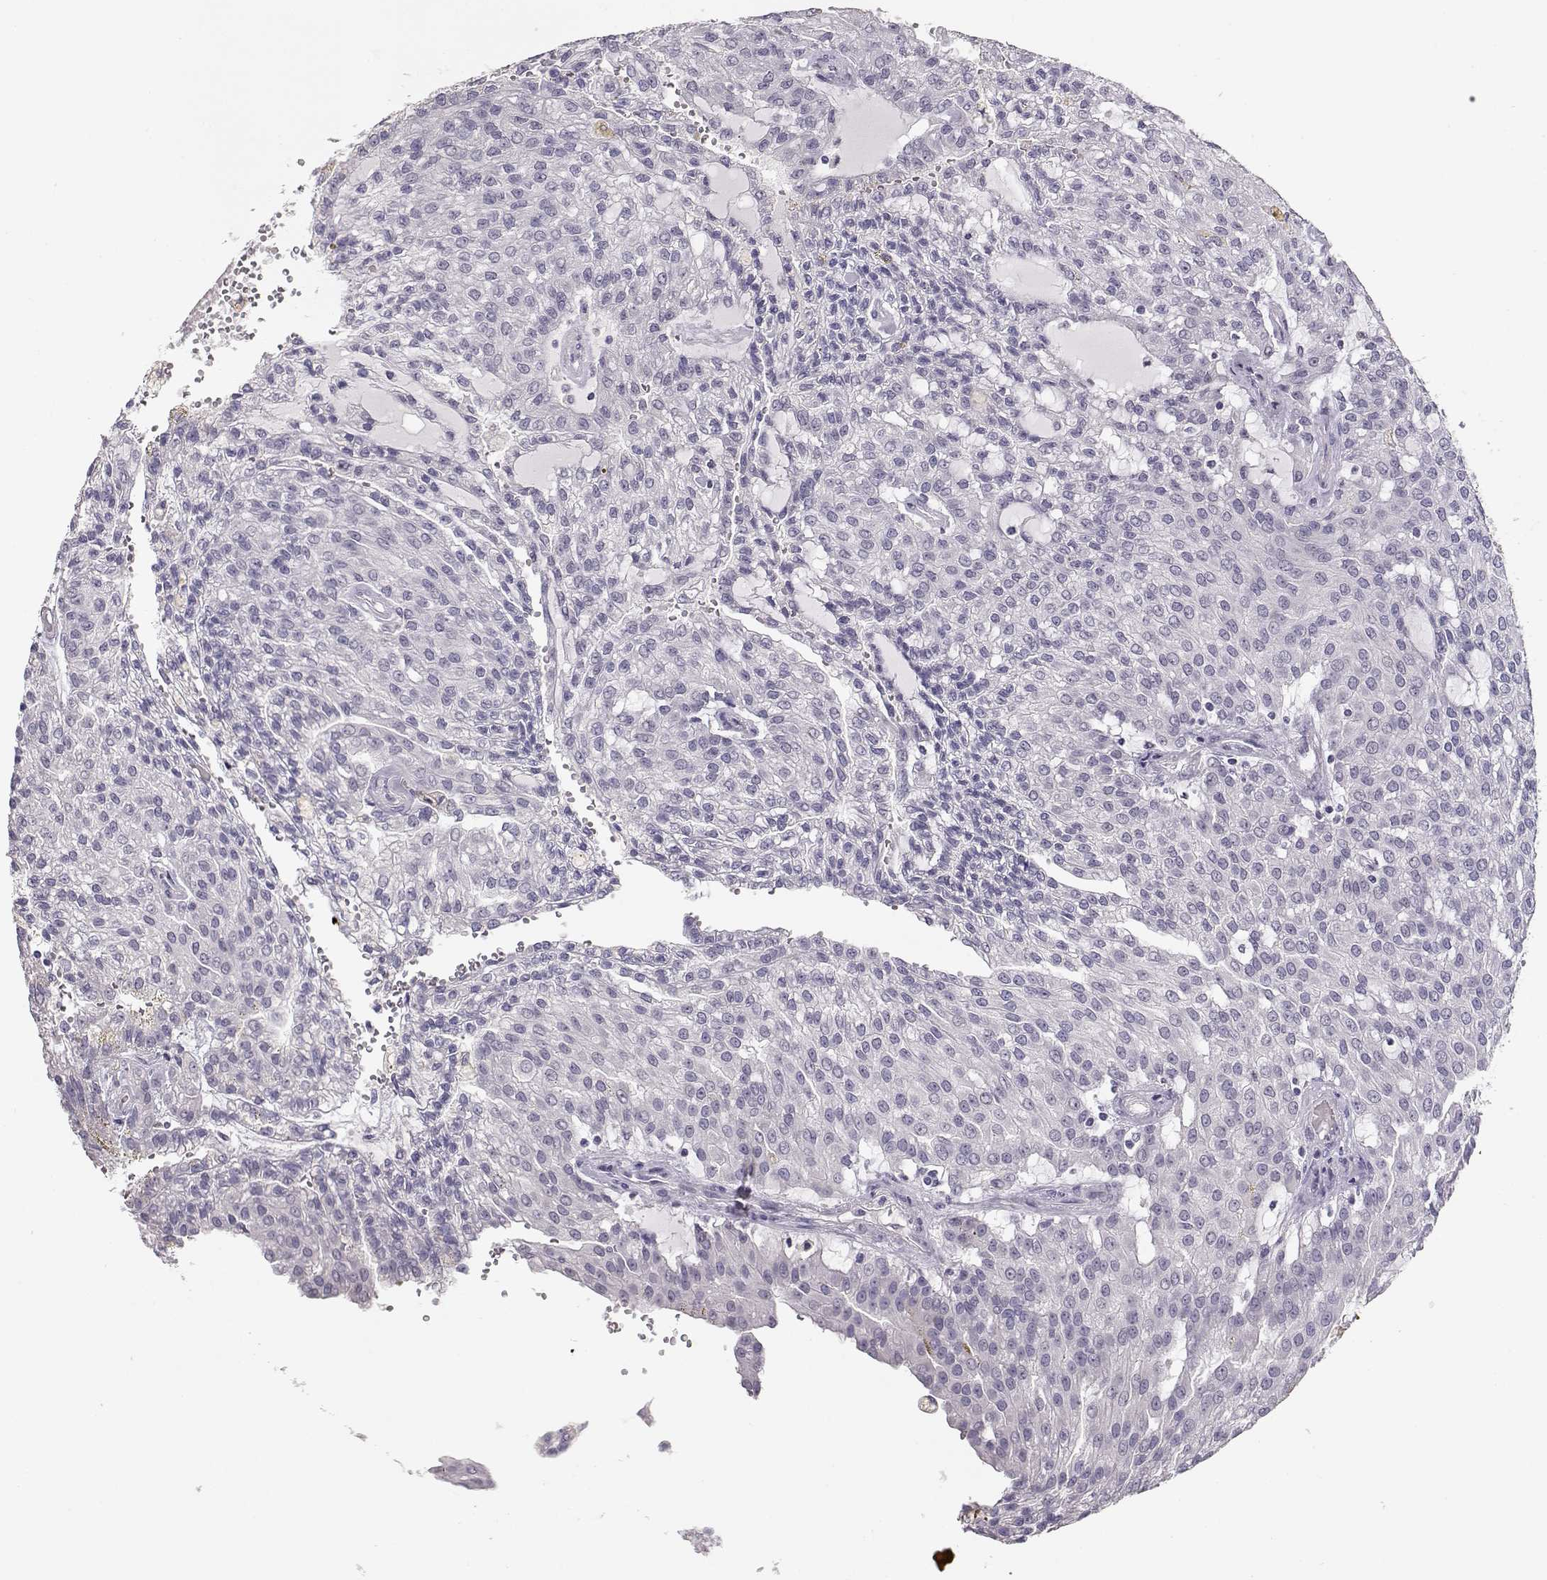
{"staining": {"intensity": "negative", "quantity": "none", "location": "none"}, "tissue": "renal cancer", "cell_type": "Tumor cells", "image_type": "cancer", "snomed": [{"axis": "morphology", "description": "Adenocarcinoma, NOS"}, {"axis": "topography", "description": "Kidney"}], "caption": "DAB immunohistochemical staining of adenocarcinoma (renal) demonstrates no significant expression in tumor cells. (Stains: DAB IHC with hematoxylin counter stain, Microscopy: brightfield microscopy at high magnification).", "gene": "MAGEC1", "patient": {"sex": "male", "age": 63}}